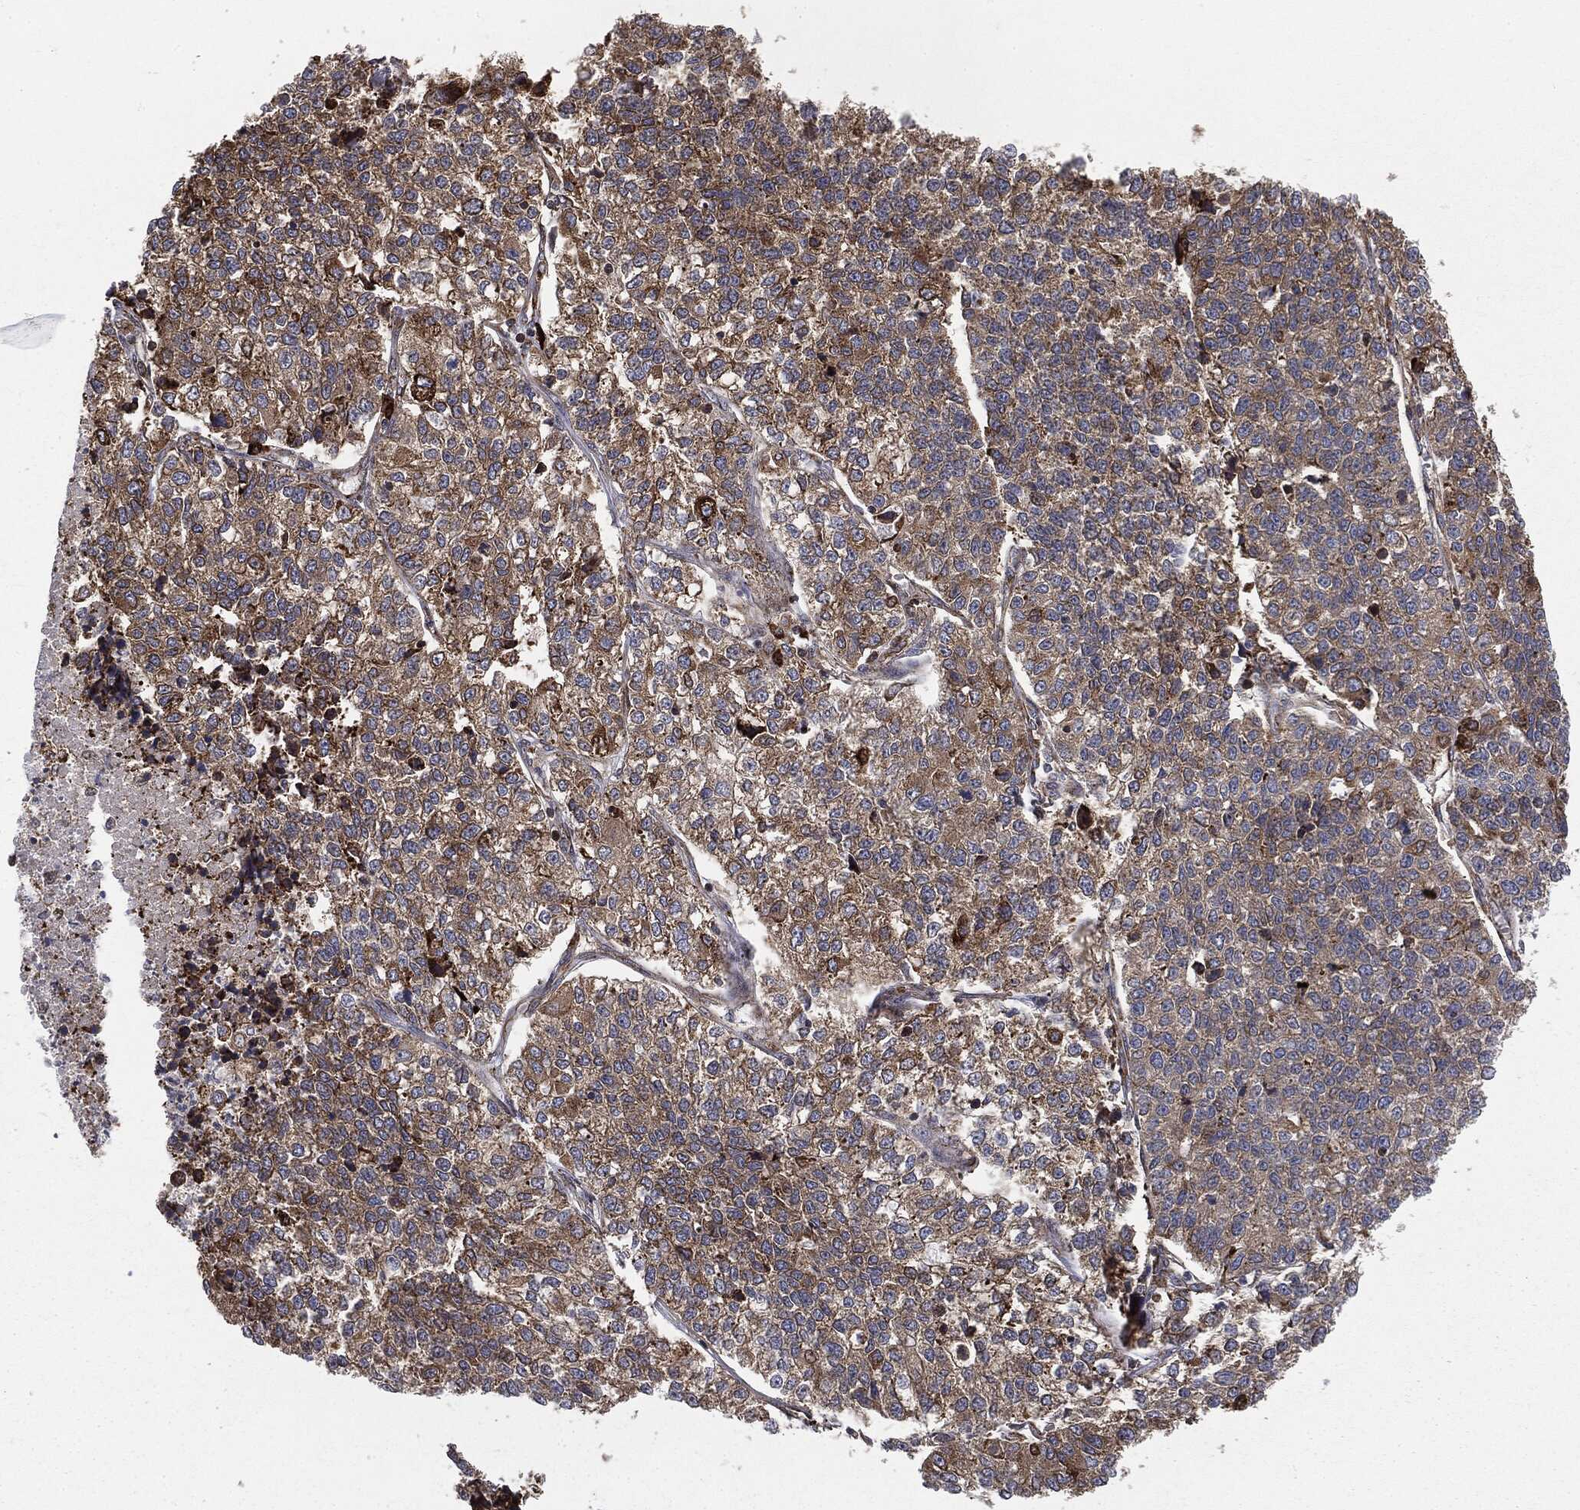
{"staining": {"intensity": "moderate", "quantity": ">75%", "location": "cytoplasmic/membranous"}, "tissue": "lung cancer", "cell_type": "Tumor cells", "image_type": "cancer", "snomed": [{"axis": "morphology", "description": "Adenocarcinoma, NOS"}, {"axis": "topography", "description": "Lung"}], "caption": "Adenocarcinoma (lung) stained with IHC exhibits moderate cytoplasmic/membranous positivity in about >75% of tumor cells. Nuclei are stained in blue.", "gene": "CYLD", "patient": {"sex": "male", "age": 49}}